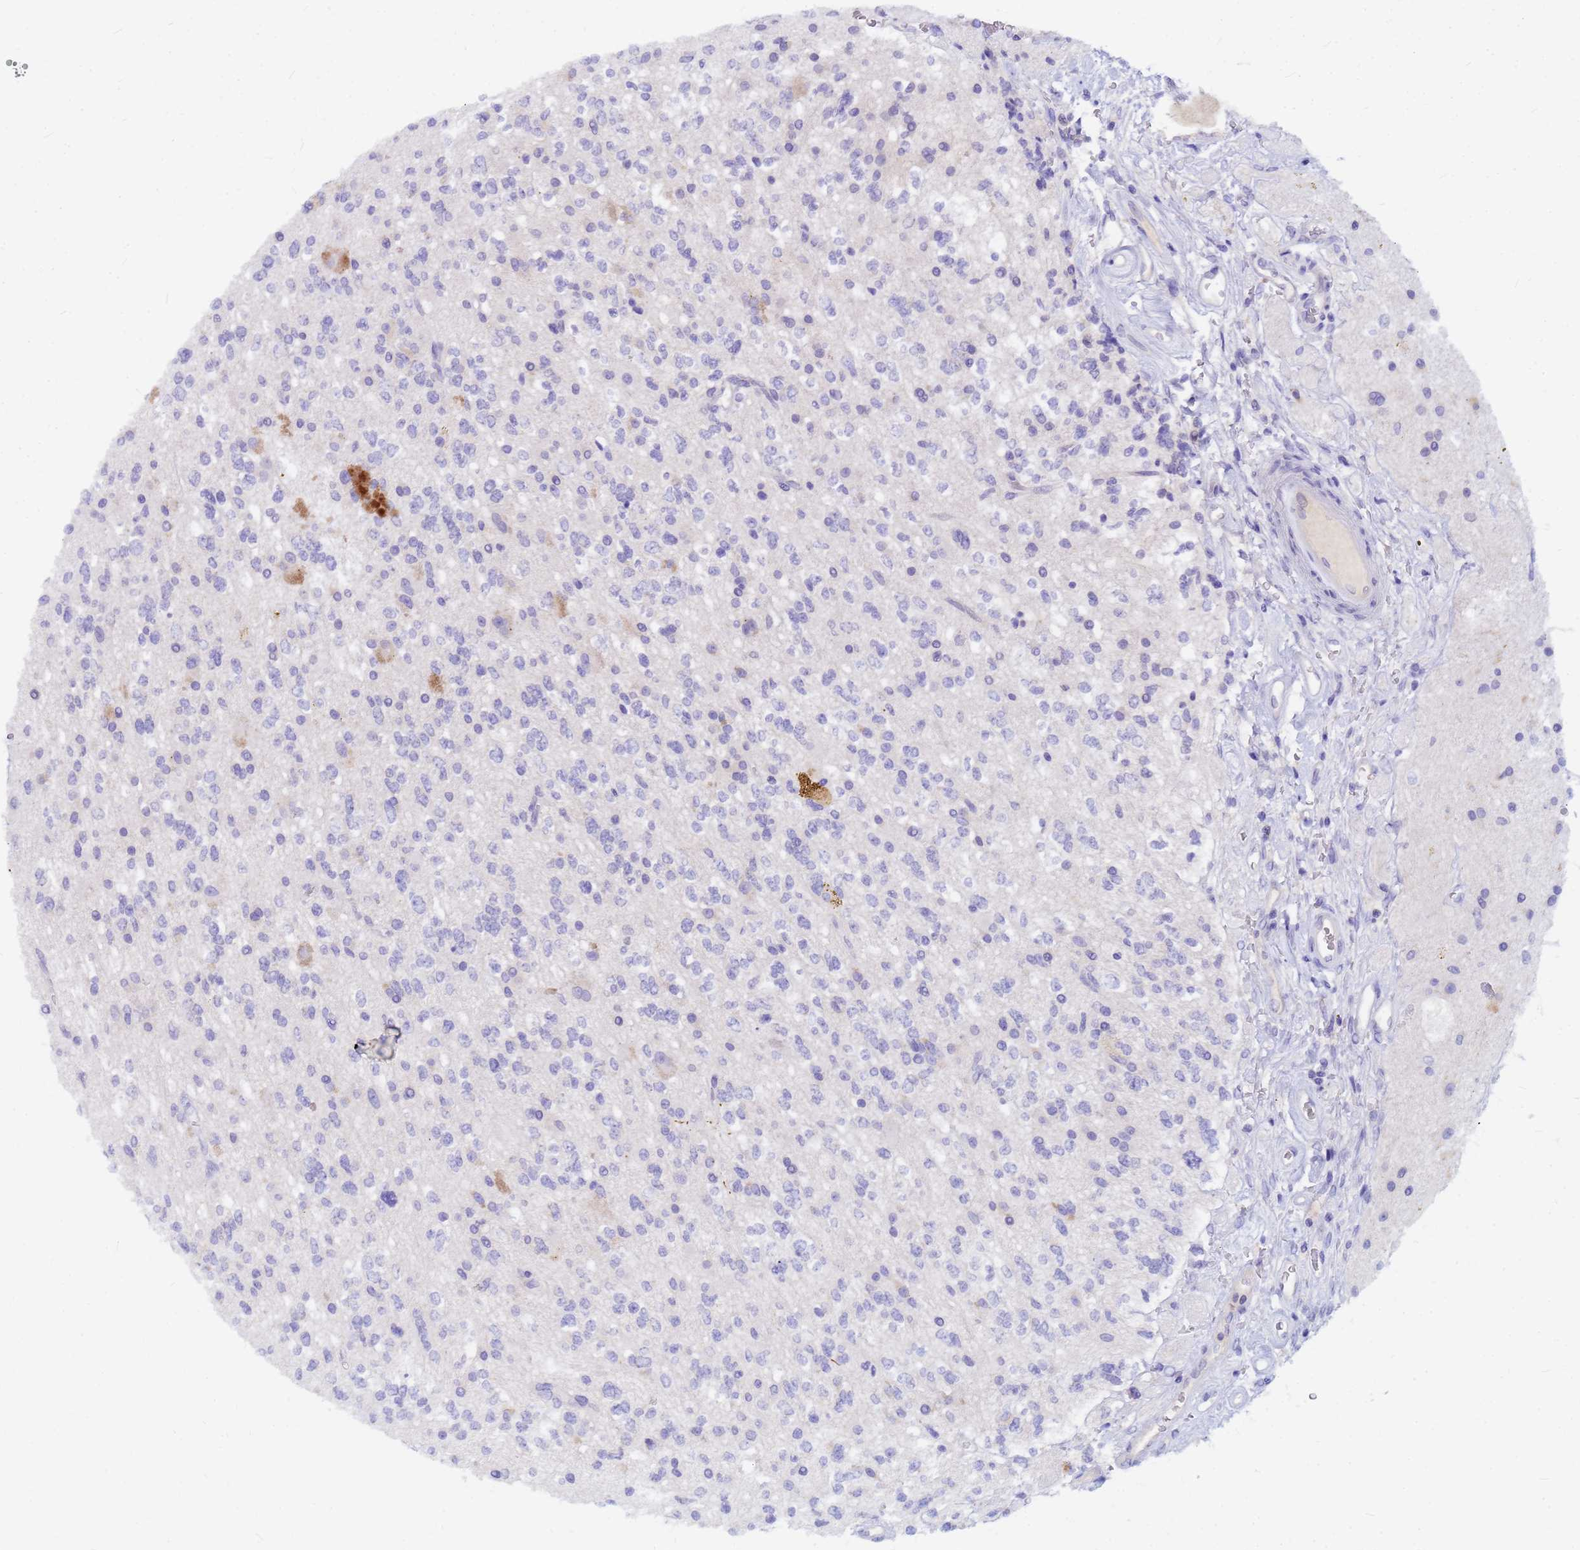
{"staining": {"intensity": "negative", "quantity": "none", "location": "none"}, "tissue": "glioma", "cell_type": "Tumor cells", "image_type": "cancer", "snomed": [{"axis": "morphology", "description": "Glioma, malignant, High grade"}, {"axis": "topography", "description": "Brain"}], "caption": "High power microscopy micrograph of an IHC histopathology image of glioma, revealing no significant expression in tumor cells.", "gene": "DPRX", "patient": {"sex": "male", "age": 34}}